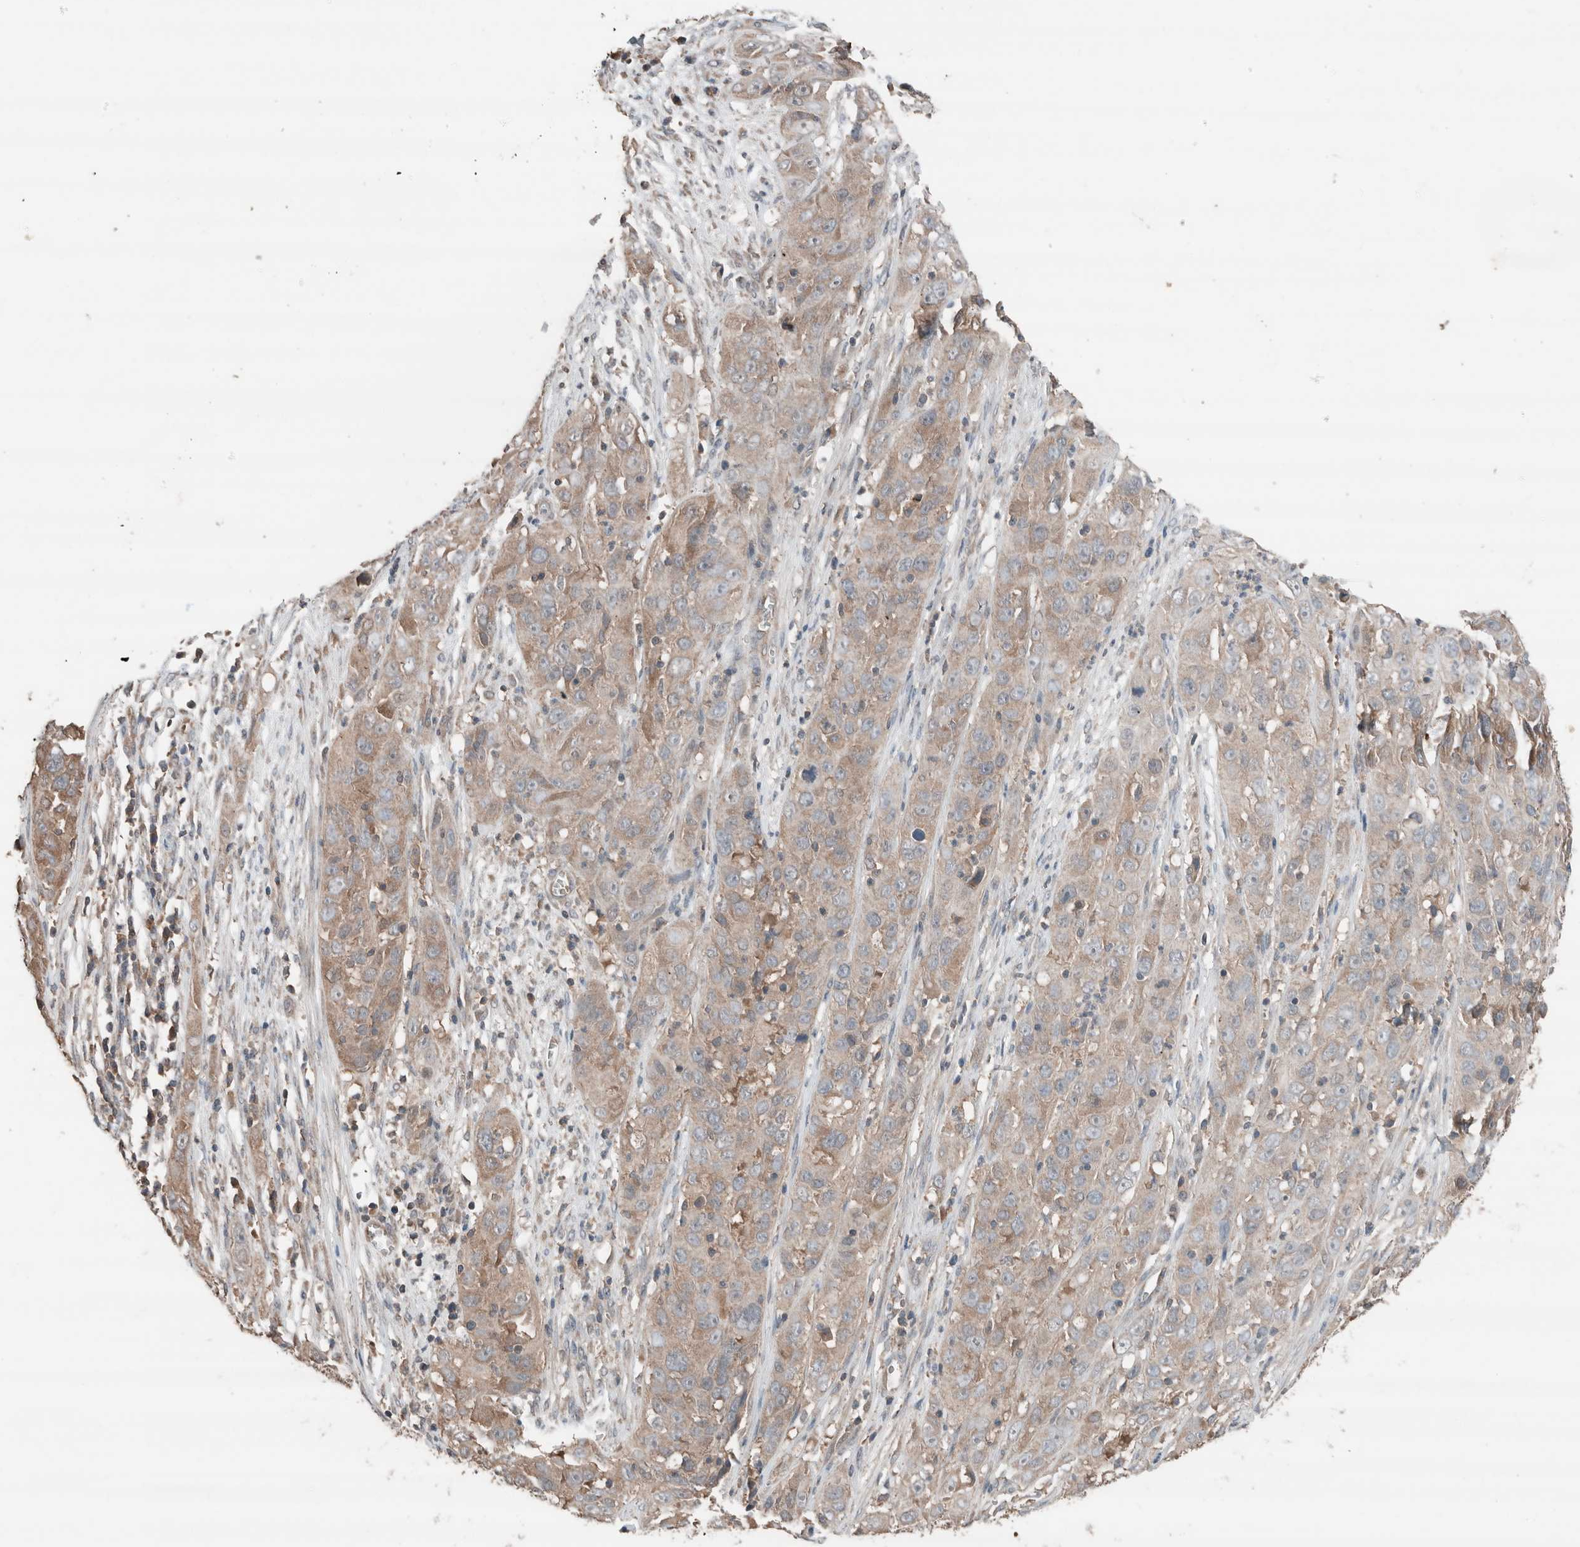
{"staining": {"intensity": "weak", "quantity": "25%-75%", "location": "cytoplasmic/membranous"}, "tissue": "cervical cancer", "cell_type": "Tumor cells", "image_type": "cancer", "snomed": [{"axis": "morphology", "description": "Squamous cell carcinoma, NOS"}, {"axis": "topography", "description": "Cervix"}], "caption": "A histopathology image of cervical squamous cell carcinoma stained for a protein reveals weak cytoplasmic/membranous brown staining in tumor cells. Ihc stains the protein of interest in brown and the nuclei are stained blue.", "gene": "ERAP2", "patient": {"sex": "female", "age": 32}}